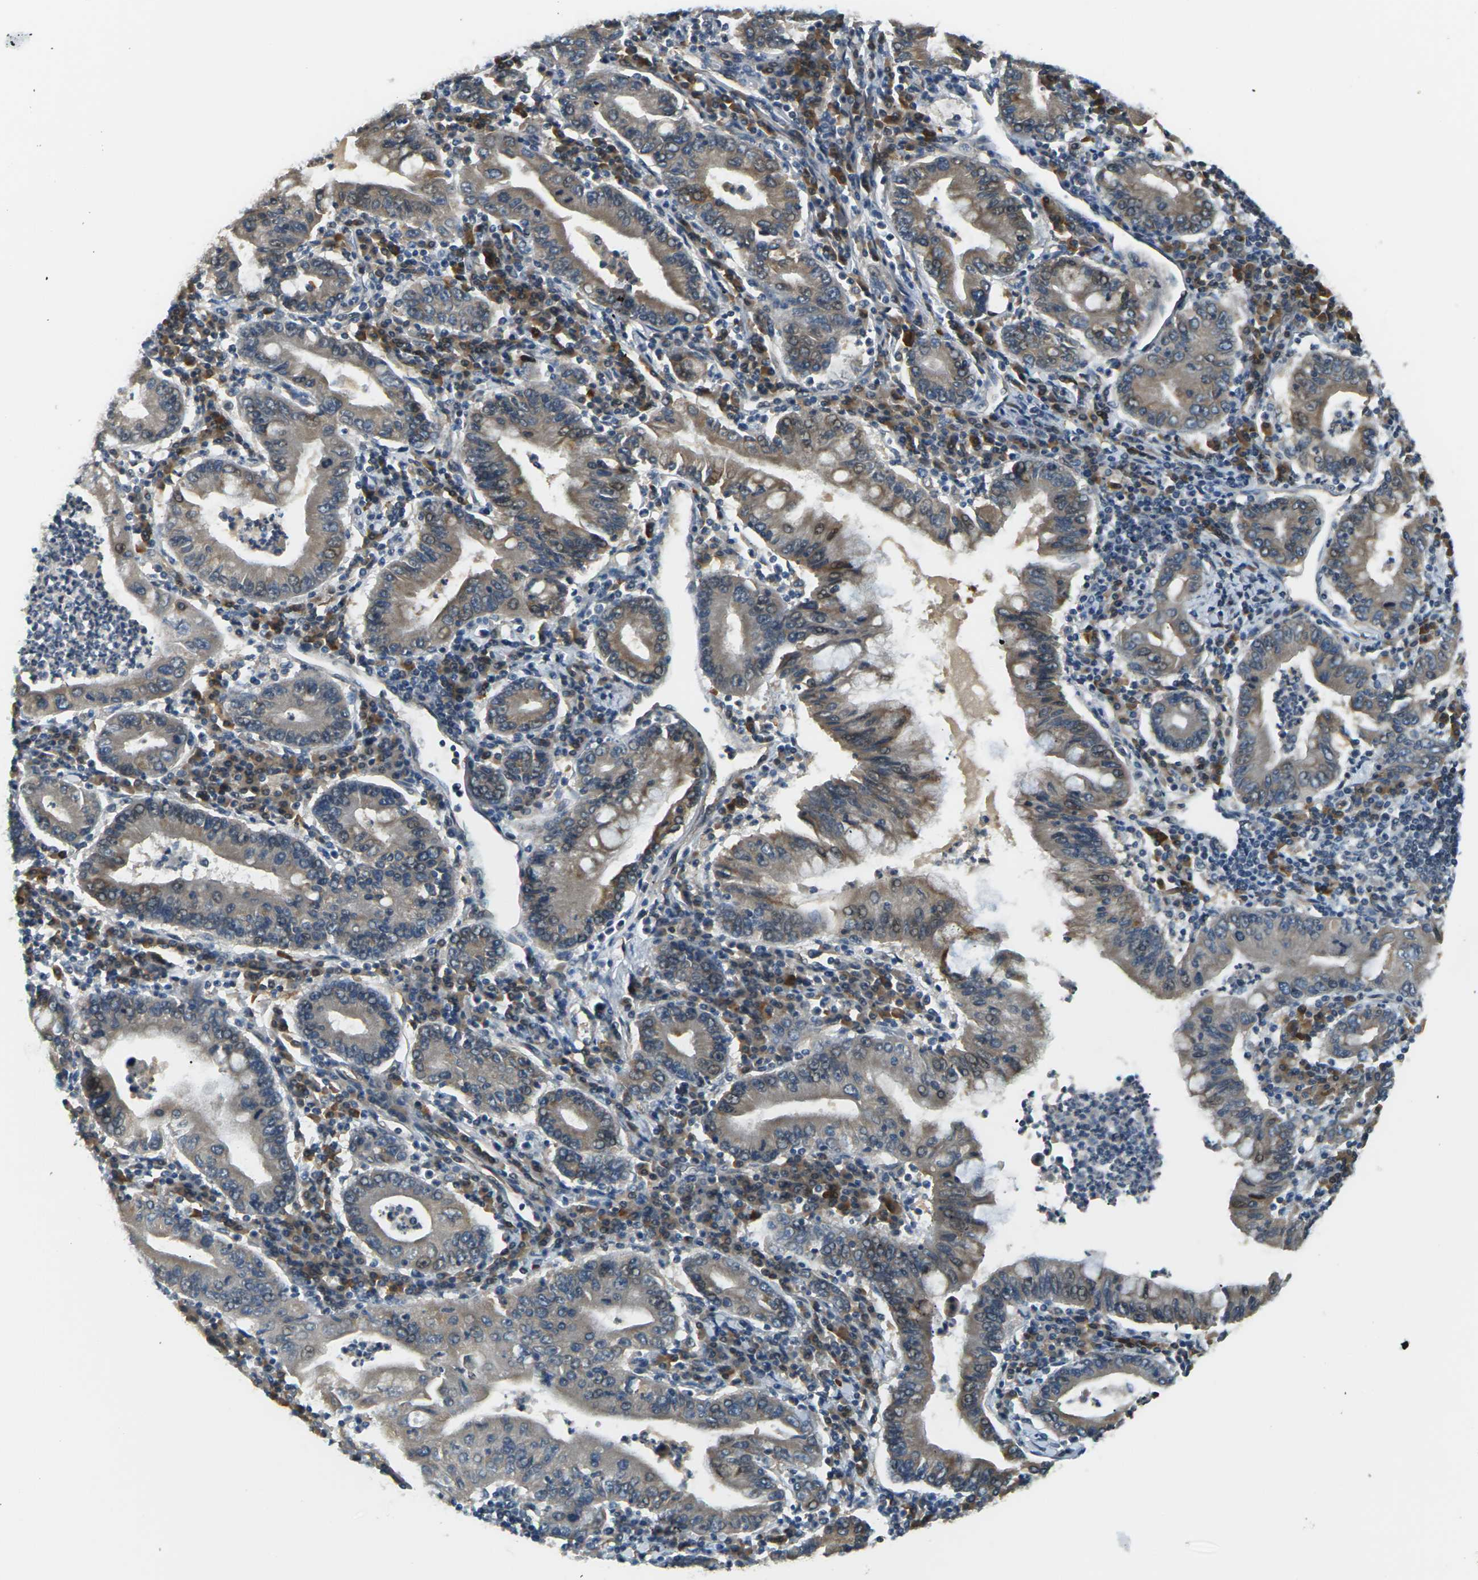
{"staining": {"intensity": "moderate", "quantity": ">75%", "location": "cytoplasmic/membranous"}, "tissue": "stomach cancer", "cell_type": "Tumor cells", "image_type": "cancer", "snomed": [{"axis": "morphology", "description": "Normal tissue, NOS"}, {"axis": "morphology", "description": "Adenocarcinoma, NOS"}, {"axis": "topography", "description": "Esophagus"}, {"axis": "topography", "description": "Stomach, upper"}, {"axis": "topography", "description": "Peripheral nerve tissue"}], "caption": "The image displays staining of stomach cancer, revealing moderate cytoplasmic/membranous protein staining (brown color) within tumor cells. Using DAB (3,3'-diaminobenzidine) (brown) and hematoxylin (blue) stains, captured at high magnification using brightfield microscopy.", "gene": "SLC13A3", "patient": {"sex": "male", "age": 62}}